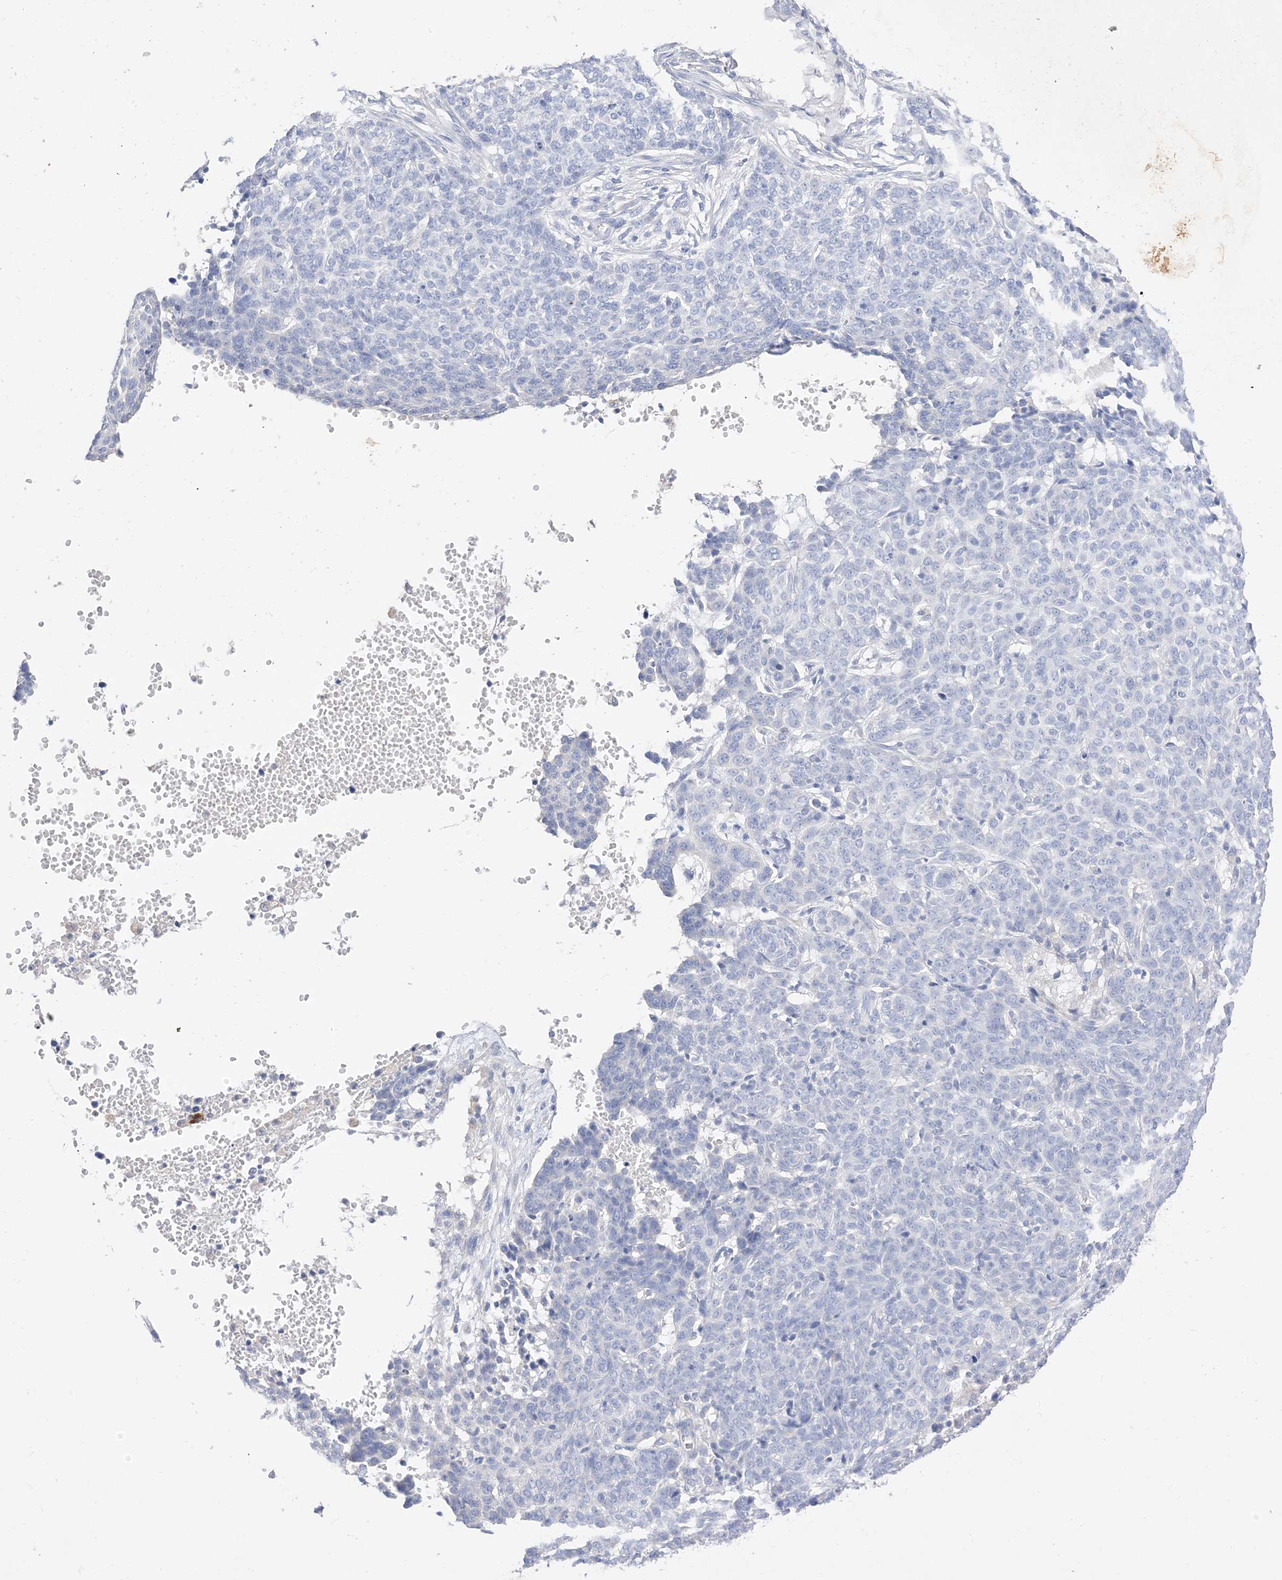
{"staining": {"intensity": "negative", "quantity": "none", "location": "none"}, "tissue": "skin cancer", "cell_type": "Tumor cells", "image_type": "cancer", "snomed": [{"axis": "morphology", "description": "Basal cell carcinoma"}, {"axis": "topography", "description": "Skin"}], "caption": "This is an immunohistochemistry histopathology image of skin cancer. There is no staining in tumor cells.", "gene": "MUC17", "patient": {"sex": "male", "age": 85}}